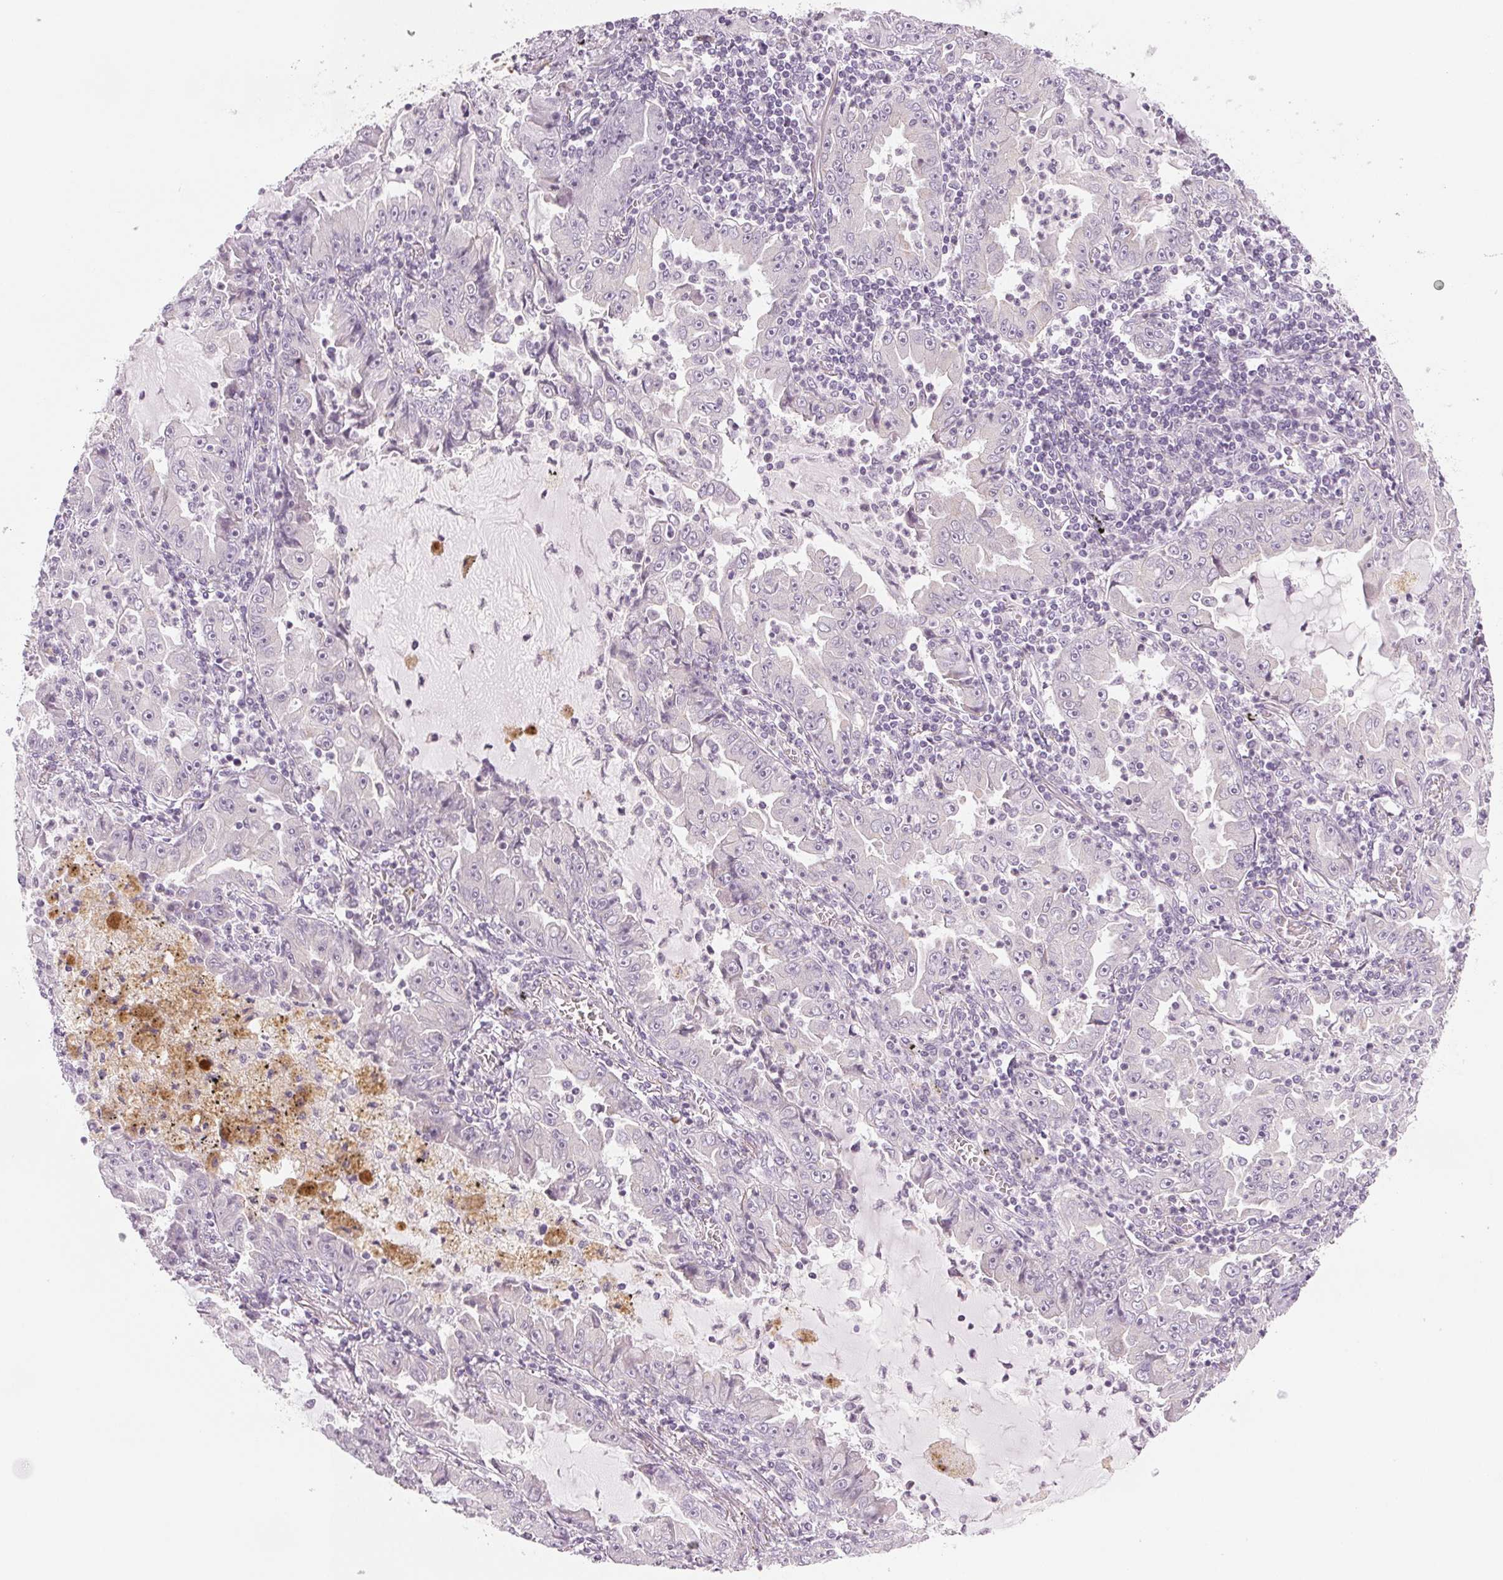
{"staining": {"intensity": "negative", "quantity": "none", "location": "none"}, "tissue": "lung cancer", "cell_type": "Tumor cells", "image_type": "cancer", "snomed": [{"axis": "morphology", "description": "Adenocarcinoma, NOS"}, {"axis": "topography", "description": "Lung"}], "caption": "There is no significant positivity in tumor cells of lung cancer (adenocarcinoma).", "gene": "EHHADH", "patient": {"sex": "female", "age": 52}}